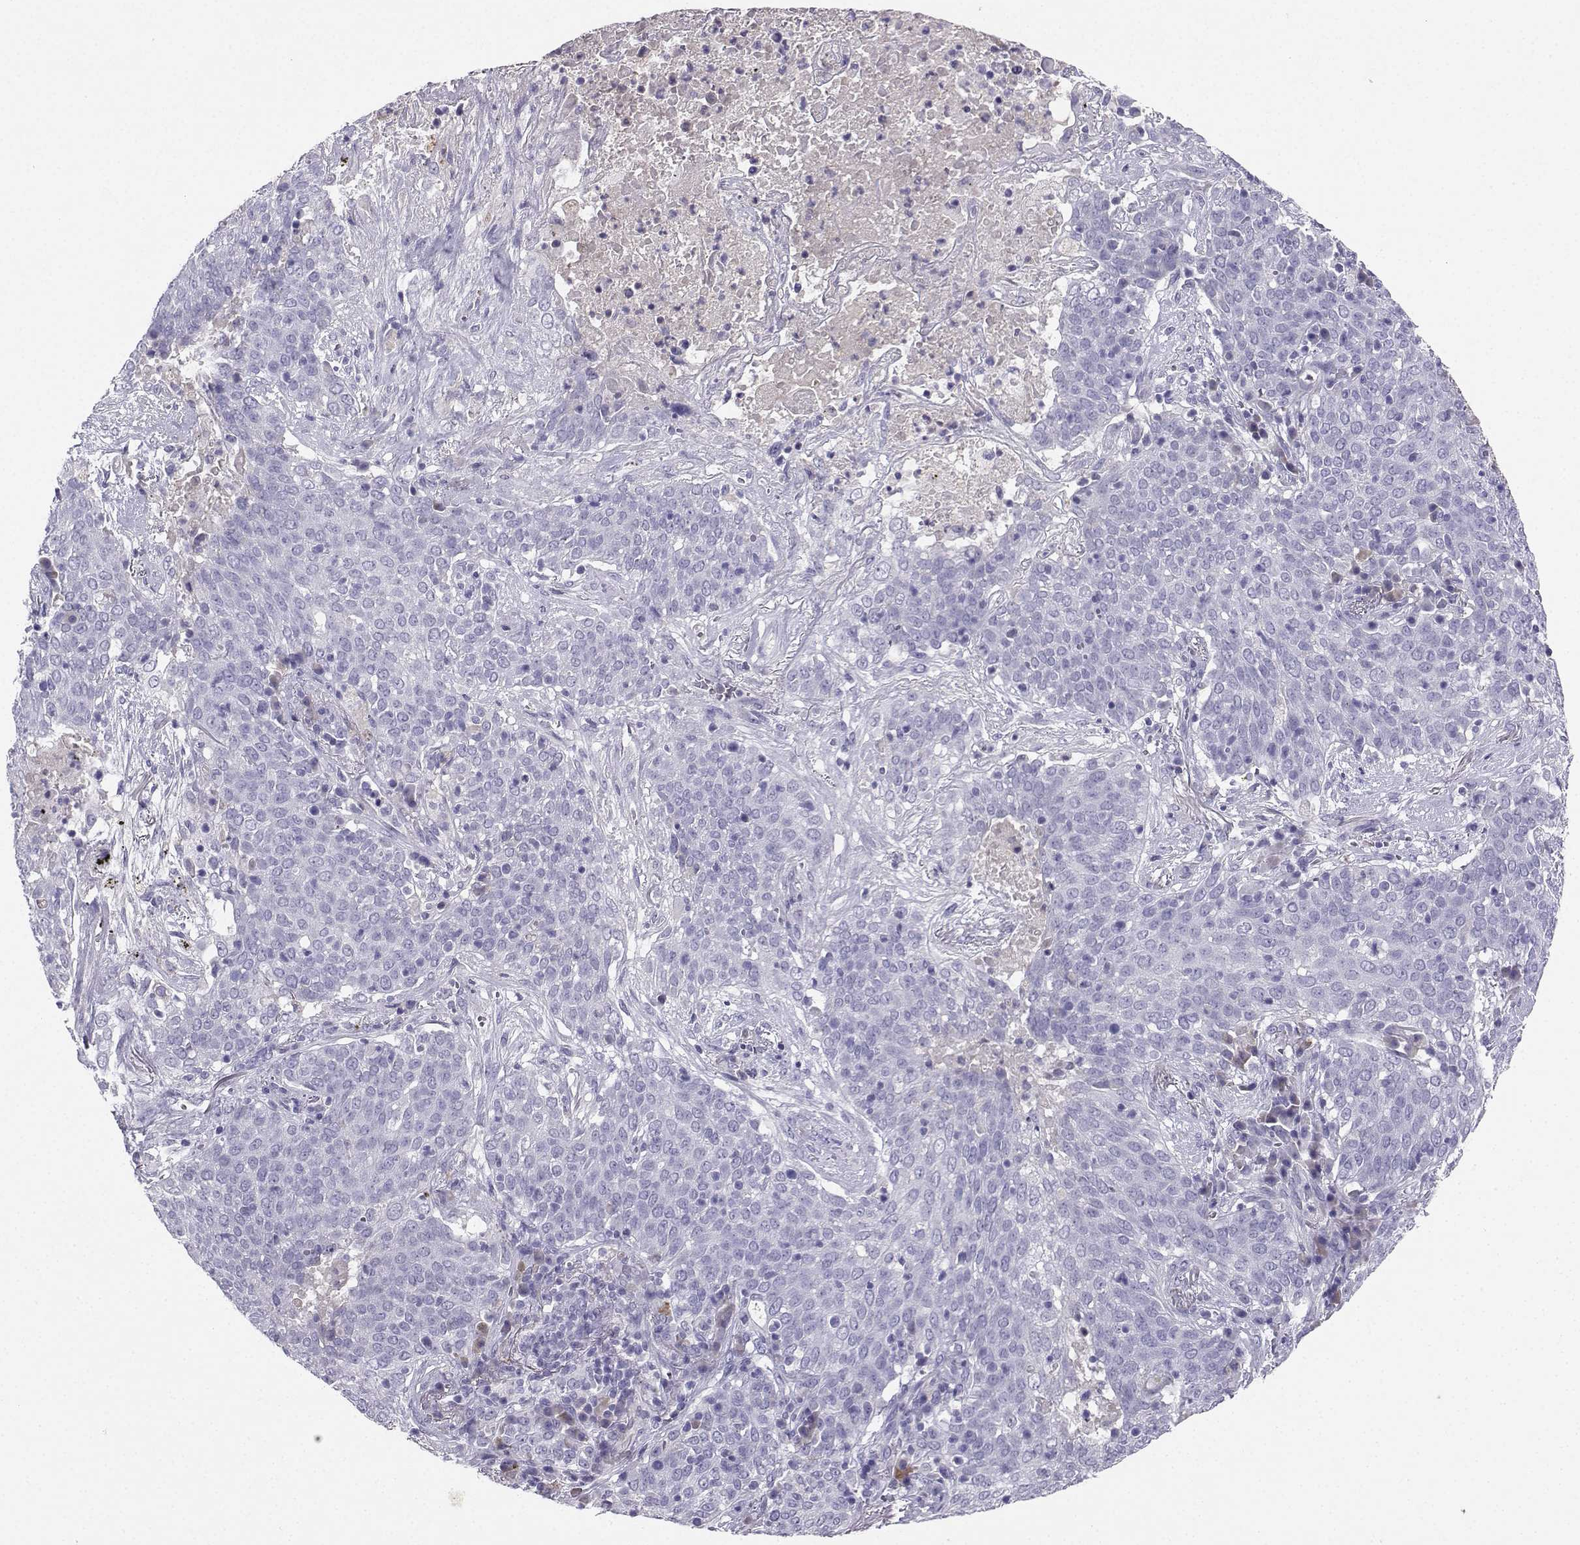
{"staining": {"intensity": "negative", "quantity": "none", "location": "none"}, "tissue": "lung cancer", "cell_type": "Tumor cells", "image_type": "cancer", "snomed": [{"axis": "morphology", "description": "Squamous cell carcinoma, NOS"}, {"axis": "topography", "description": "Lung"}], "caption": "This is an immunohistochemistry photomicrograph of human lung cancer. There is no staining in tumor cells.", "gene": "GRIK4", "patient": {"sex": "male", "age": 82}}